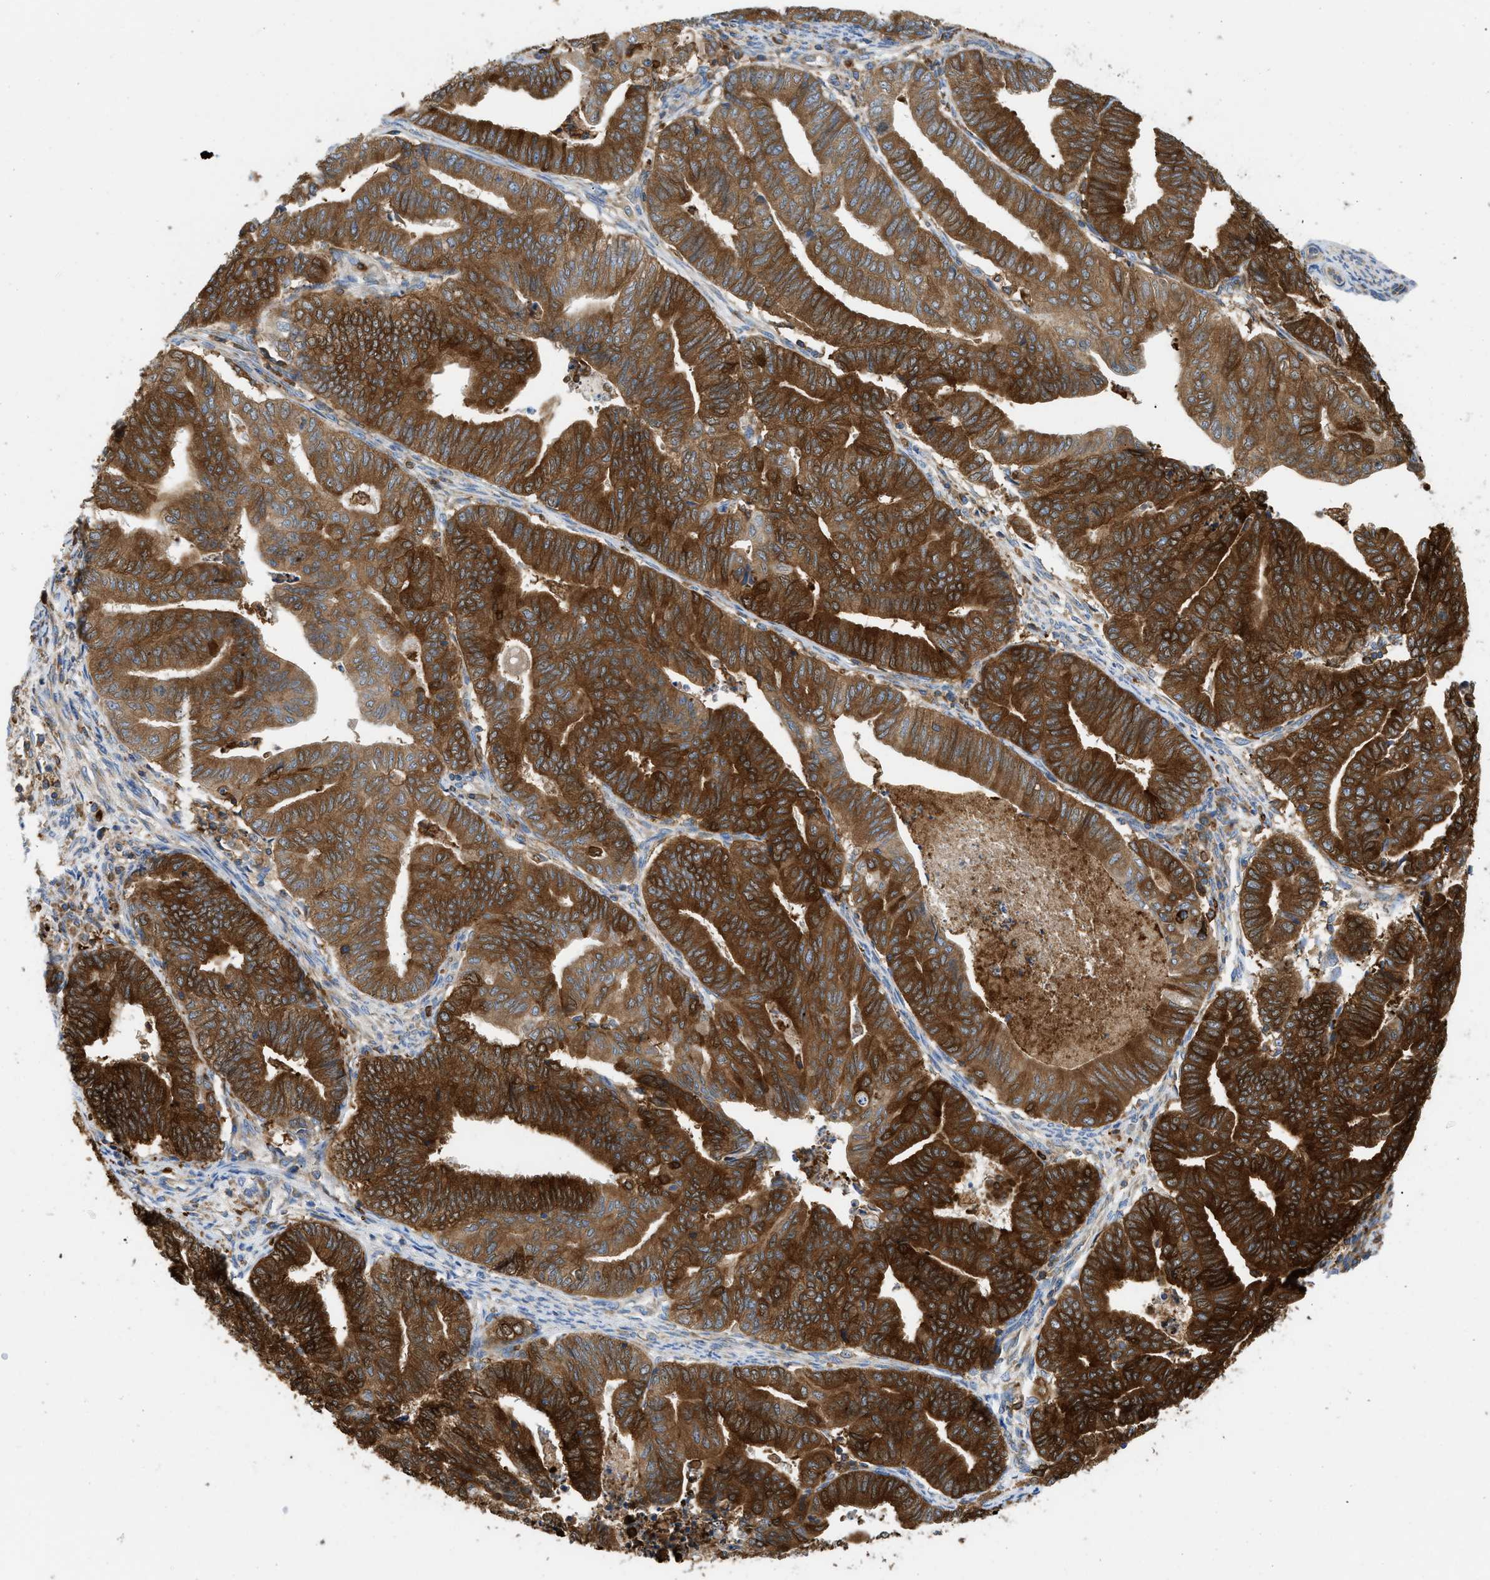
{"staining": {"intensity": "strong", "quantity": ">75%", "location": "cytoplasmic/membranous"}, "tissue": "endometrial cancer", "cell_type": "Tumor cells", "image_type": "cancer", "snomed": [{"axis": "morphology", "description": "Adenocarcinoma, NOS"}, {"axis": "topography", "description": "Endometrium"}], "caption": "Protein analysis of endometrial adenocarcinoma tissue demonstrates strong cytoplasmic/membranous staining in approximately >75% of tumor cells.", "gene": "GPAT4", "patient": {"sex": "female", "age": 79}}